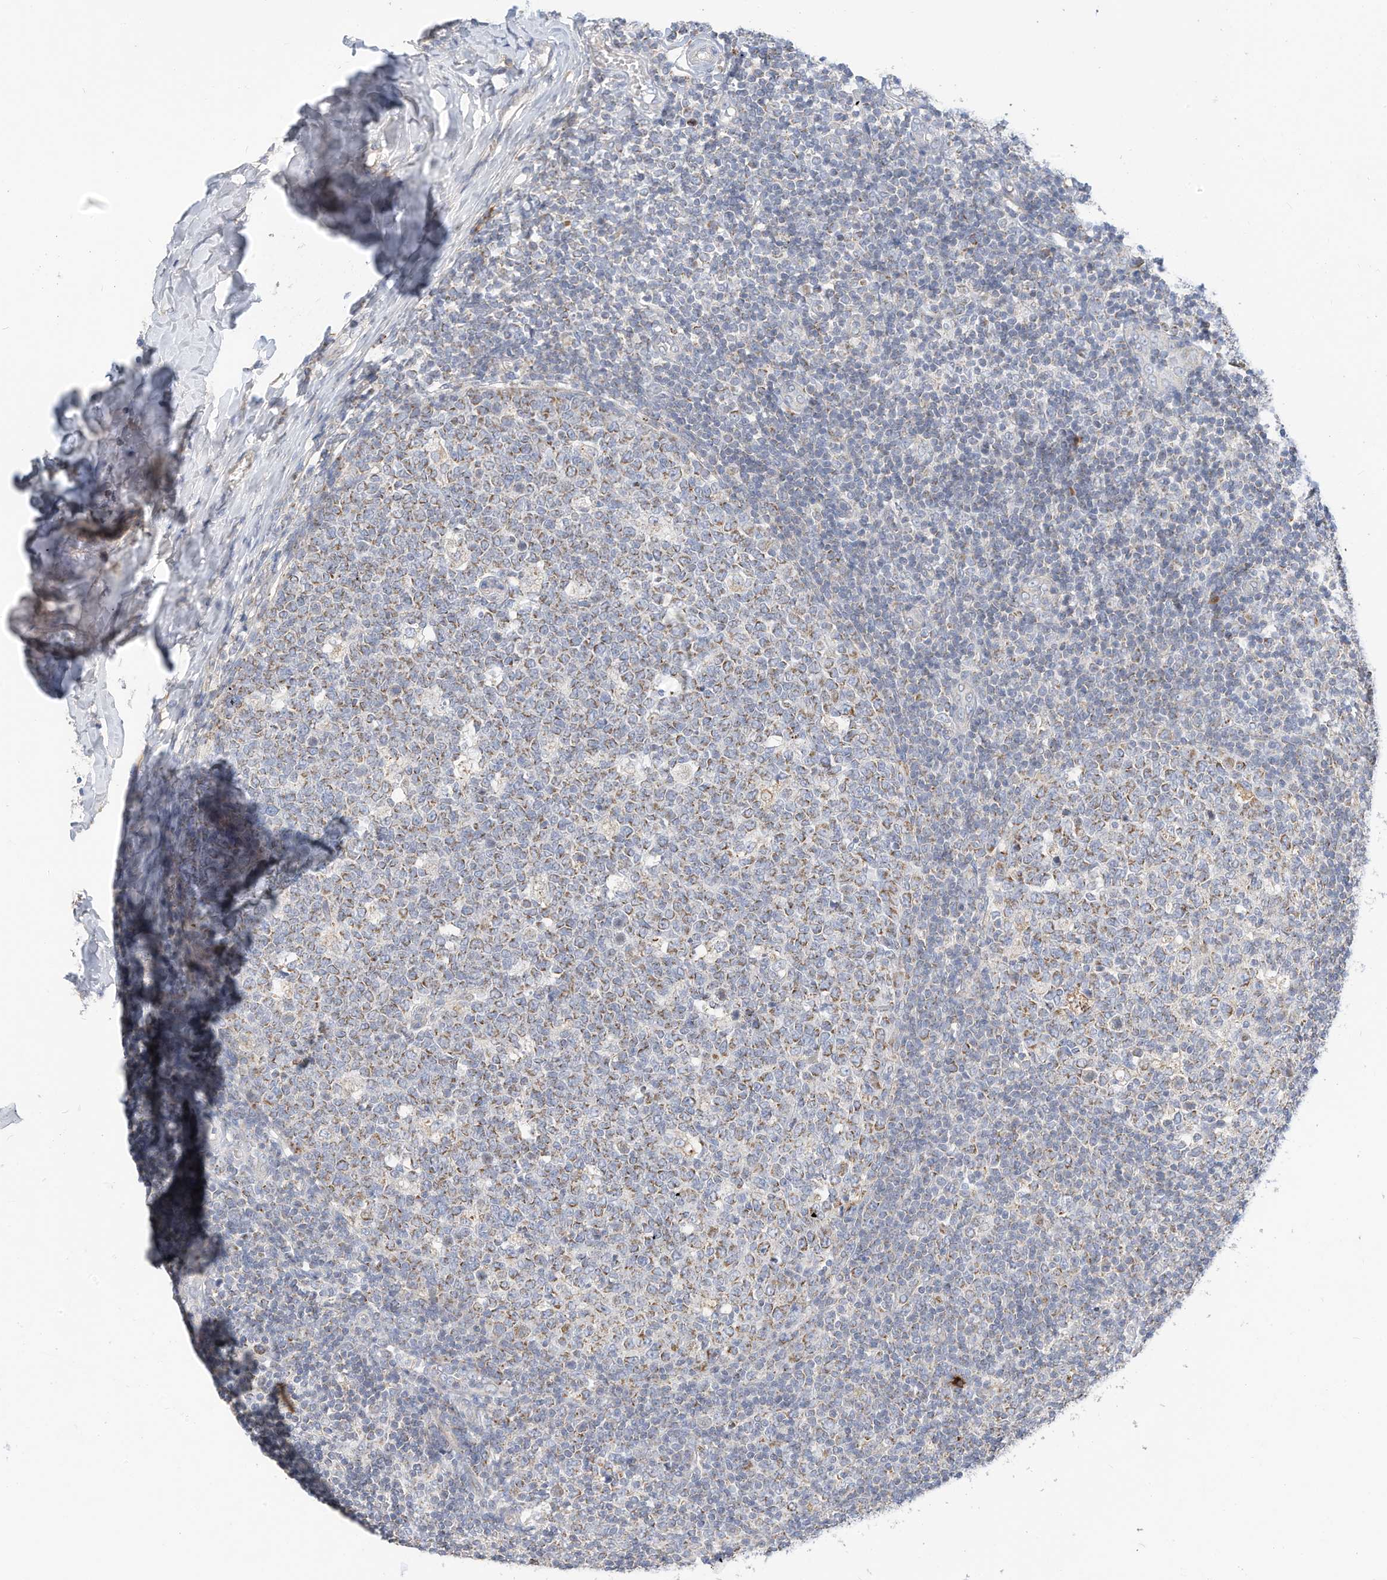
{"staining": {"intensity": "moderate", "quantity": ">75%", "location": "cytoplasmic/membranous"}, "tissue": "tonsil", "cell_type": "Germinal center cells", "image_type": "normal", "snomed": [{"axis": "morphology", "description": "Normal tissue, NOS"}, {"axis": "topography", "description": "Tonsil"}], "caption": "DAB (3,3'-diaminobenzidine) immunohistochemical staining of benign human tonsil exhibits moderate cytoplasmic/membranous protein staining in about >75% of germinal center cells.", "gene": "RHOH", "patient": {"sex": "female", "age": 19}}